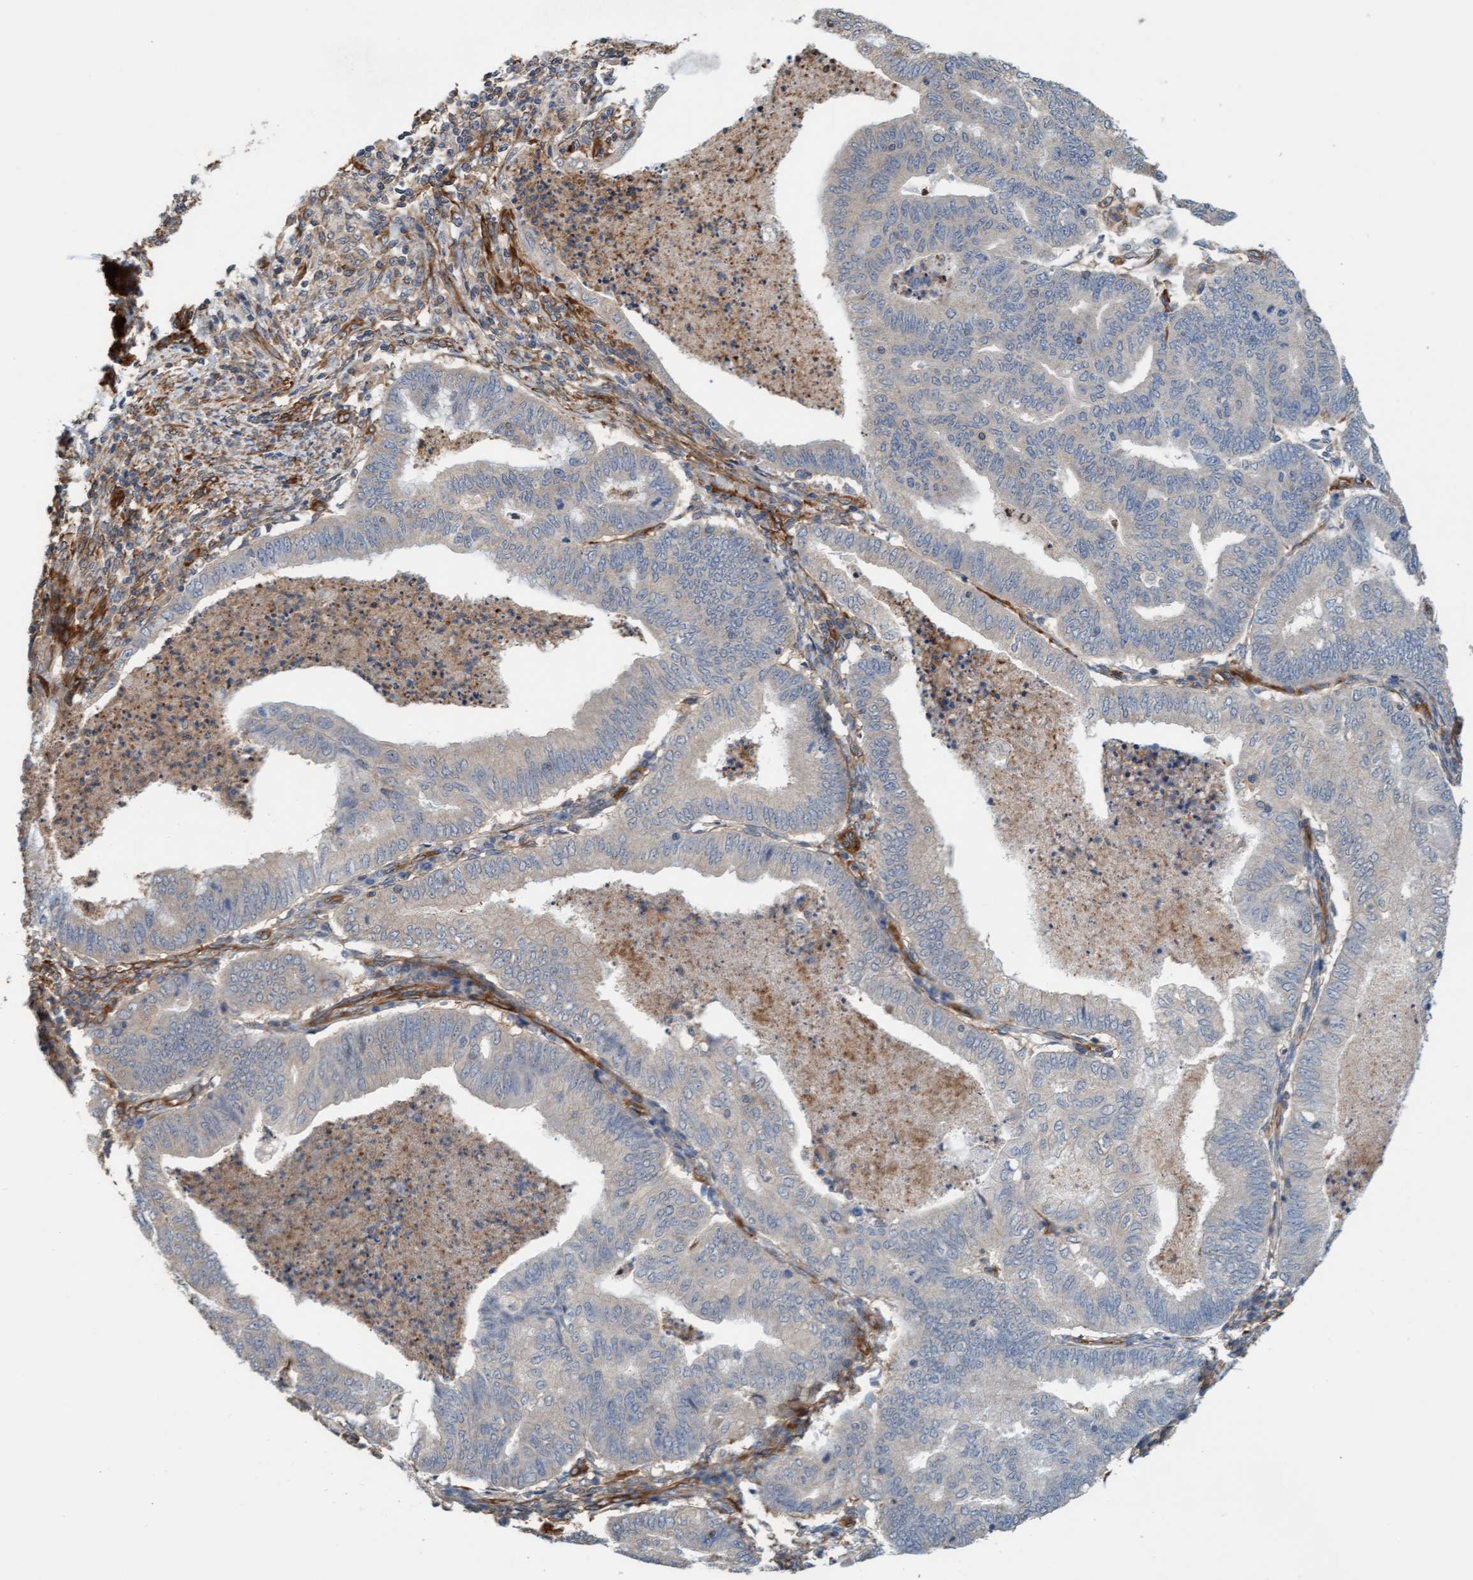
{"staining": {"intensity": "negative", "quantity": "none", "location": "none"}, "tissue": "endometrial cancer", "cell_type": "Tumor cells", "image_type": "cancer", "snomed": [{"axis": "morphology", "description": "Polyp, NOS"}, {"axis": "morphology", "description": "Adenocarcinoma, NOS"}, {"axis": "morphology", "description": "Adenoma, NOS"}, {"axis": "topography", "description": "Endometrium"}], "caption": "Immunohistochemistry (IHC) of human endometrial cancer (adenoma) demonstrates no expression in tumor cells.", "gene": "FMNL3", "patient": {"sex": "female", "age": 79}}